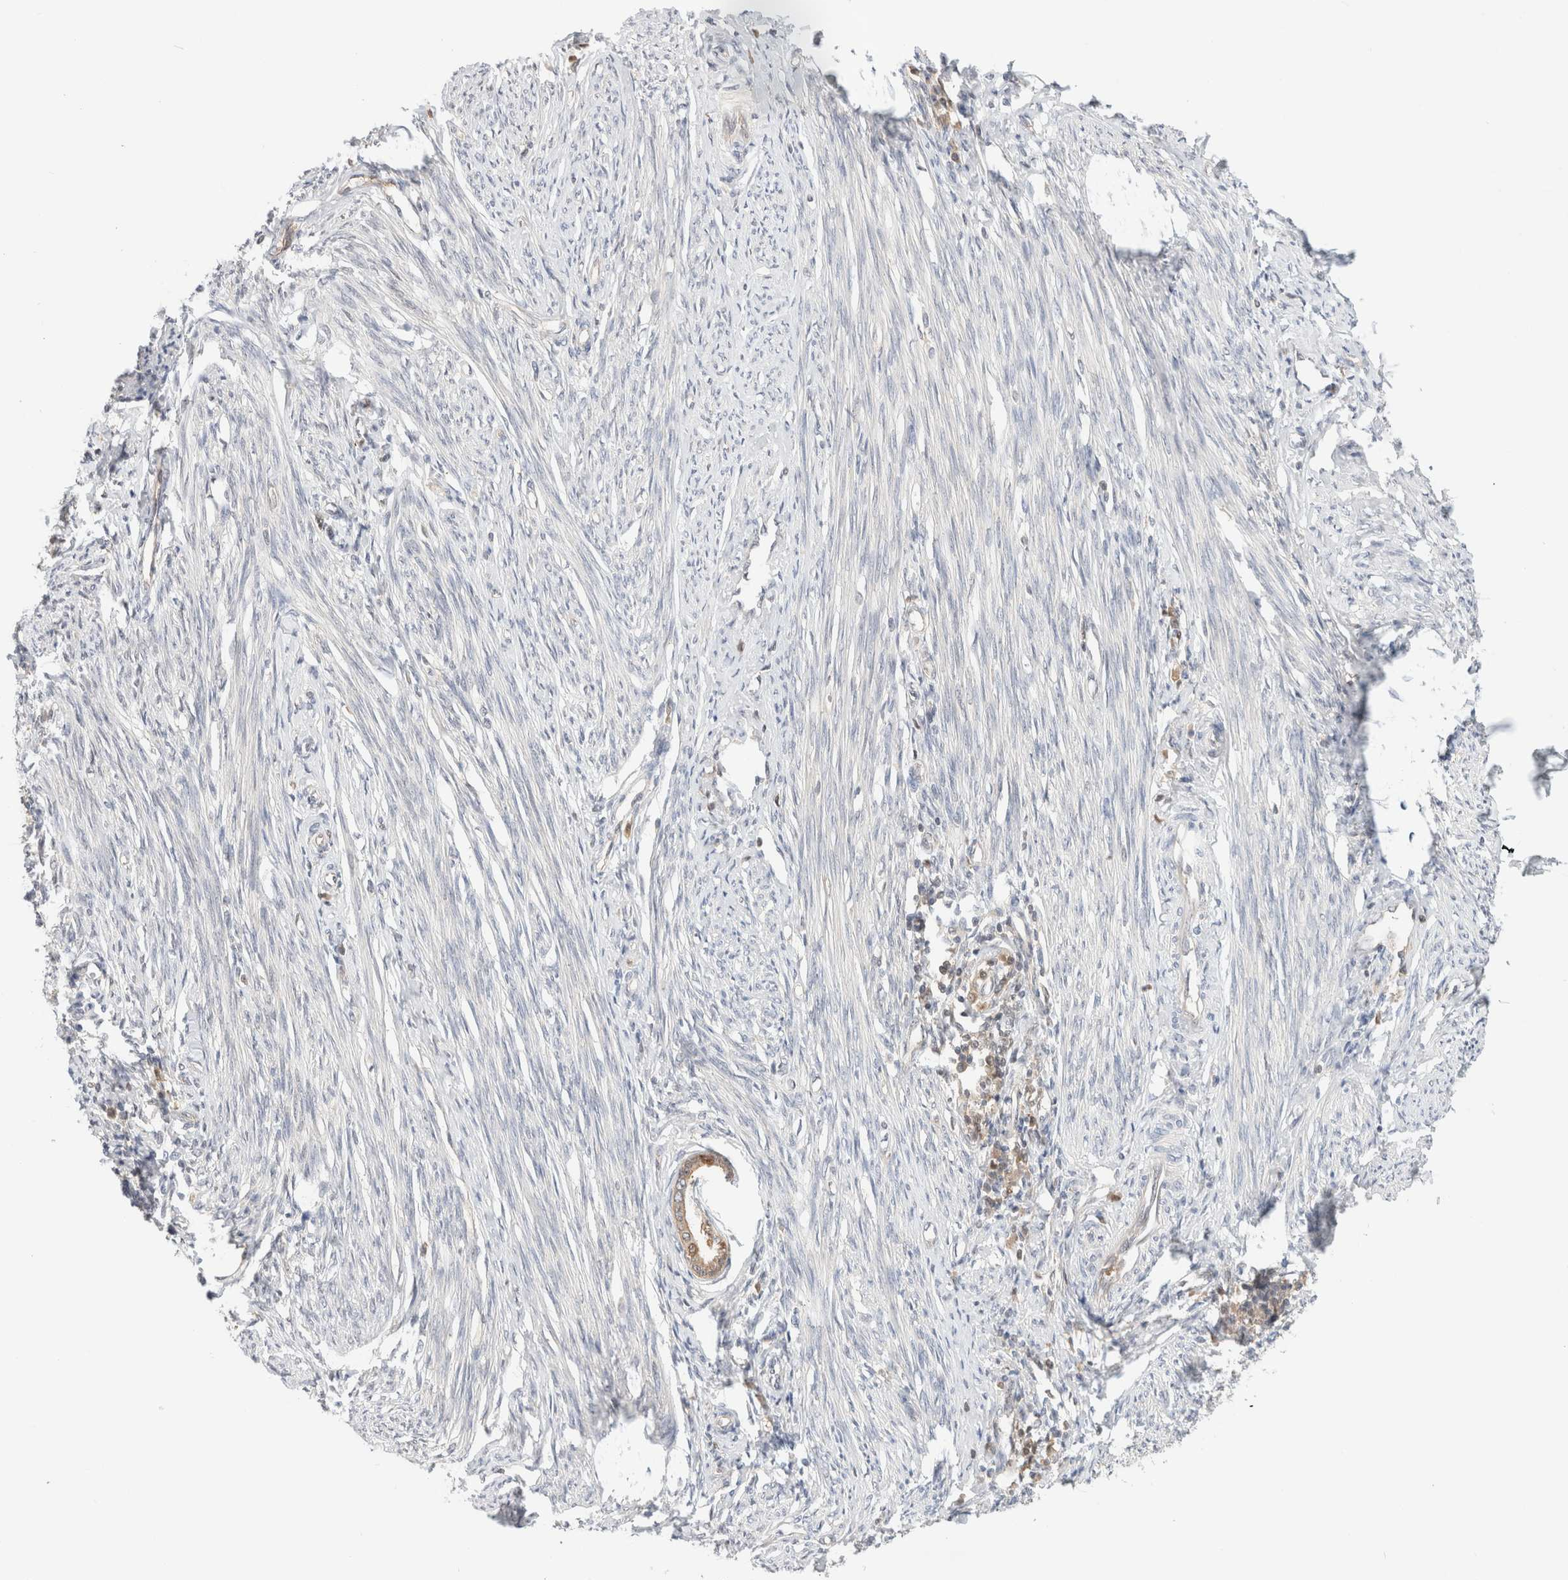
{"staining": {"intensity": "negative", "quantity": "none", "location": "none"}, "tissue": "endometrium", "cell_type": "Cells in endometrial stroma", "image_type": "normal", "snomed": [{"axis": "morphology", "description": "Normal tissue, NOS"}, {"axis": "topography", "description": "Endometrium"}], "caption": "This is an immunohistochemistry histopathology image of normal human endometrium. There is no staining in cells in endometrial stroma.", "gene": "C17orf97", "patient": {"sex": "female", "age": 56}}